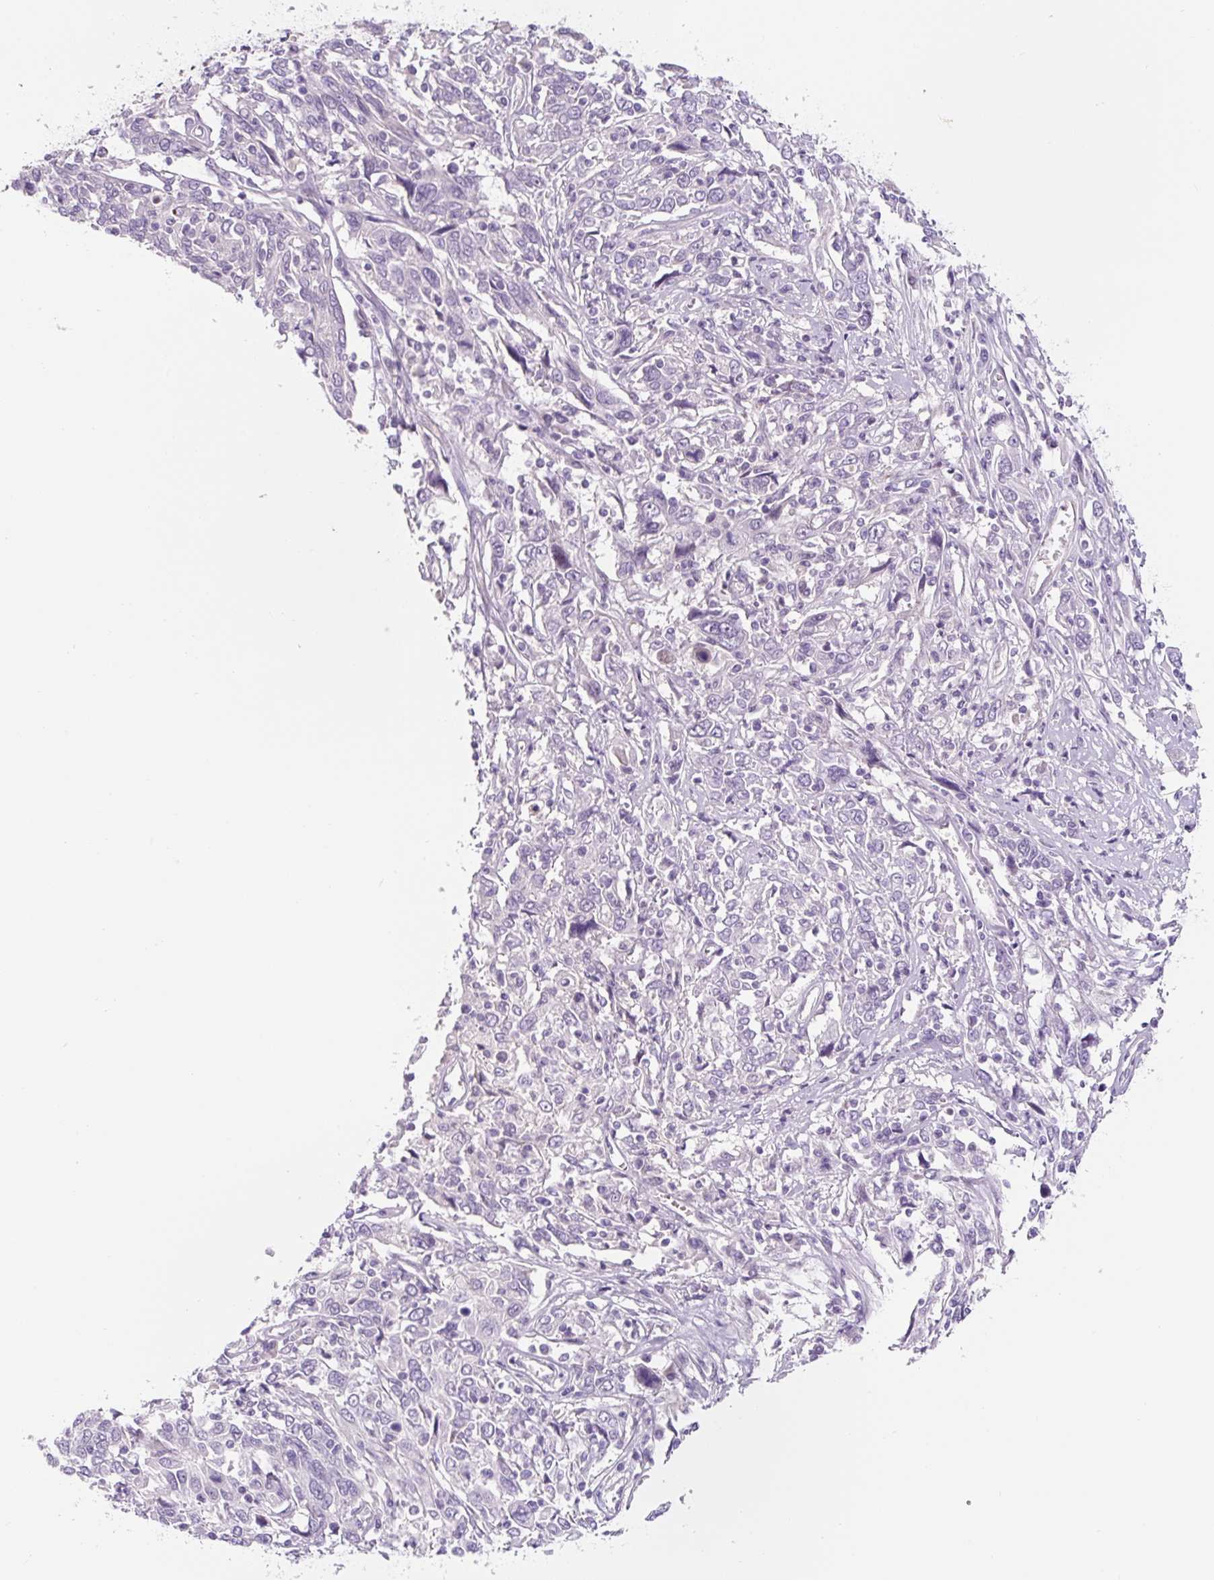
{"staining": {"intensity": "negative", "quantity": "none", "location": "none"}, "tissue": "cervical cancer", "cell_type": "Tumor cells", "image_type": "cancer", "snomed": [{"axis": "morphology", "description": "Squamous cell carcinoma, NOS"}, {"axis": "topography", "description": "Cervix"}], "caption": "The image shows no significant positivity in tumor cells of cervical cancer (squamous cell carcinoma).", "gene": "CCL25", "patient": {"sex": "female", "age": 46}}